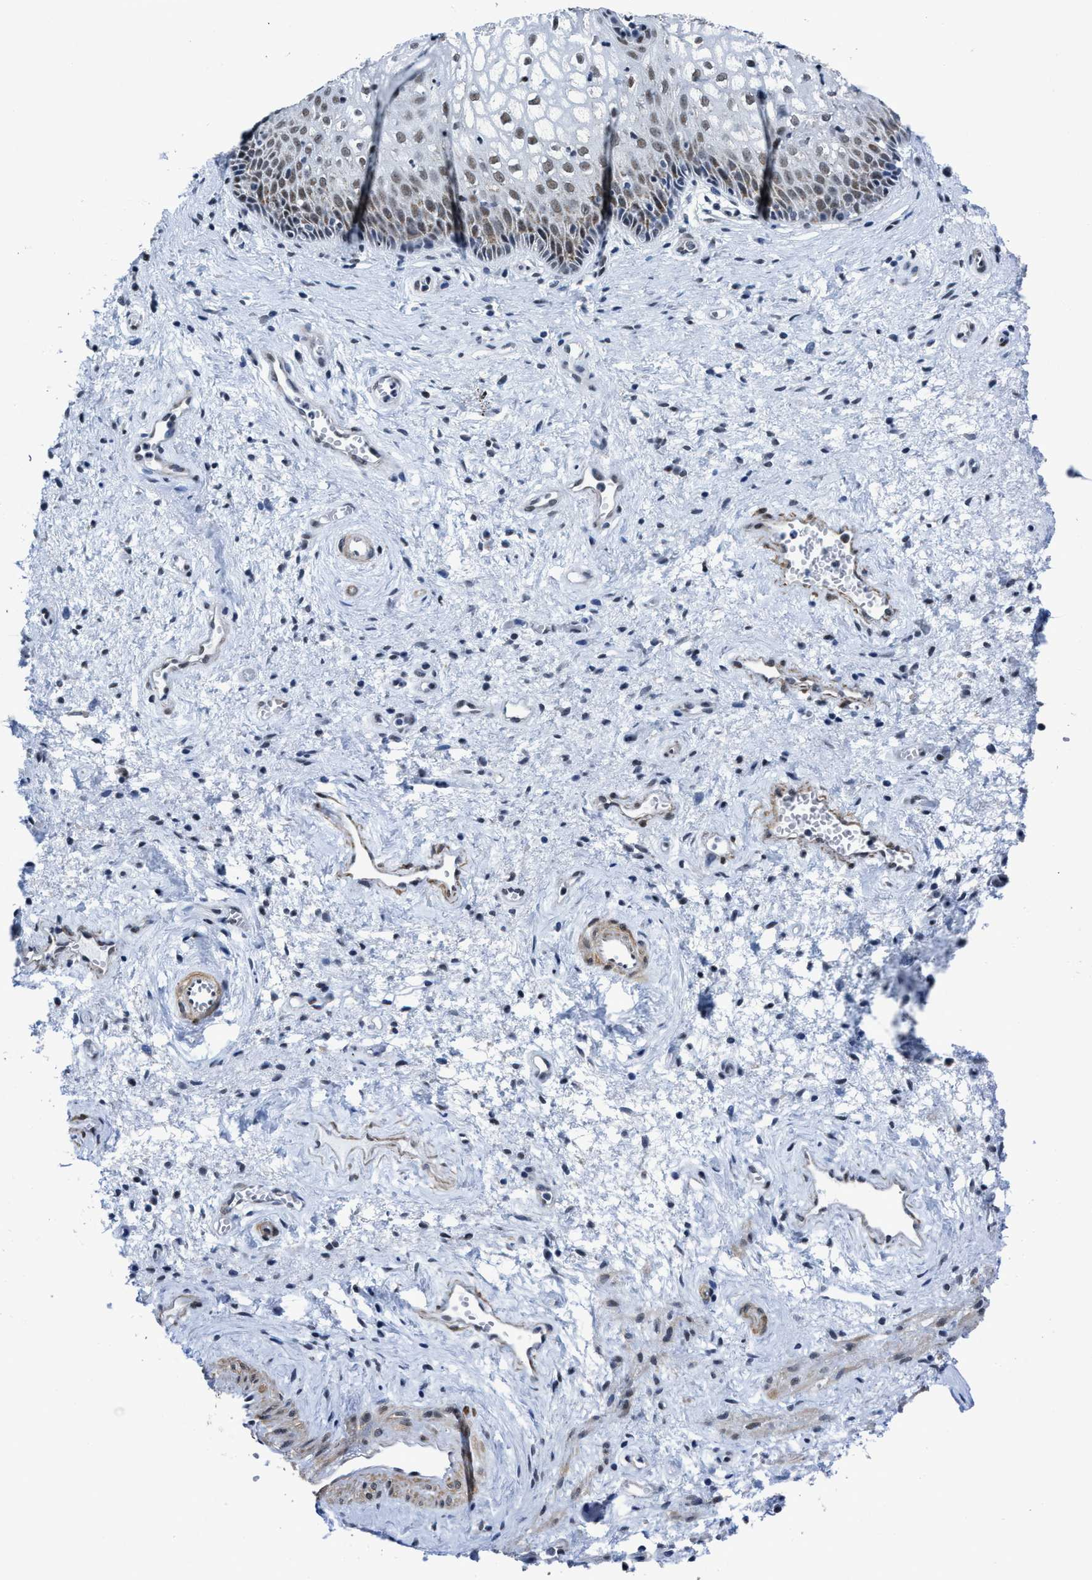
{"staining": {"intensity": "moderate", "quantity": "<25%", "location": "nuclear"}, "tissue": "vagina", "cell_type": "Squamous epithelial cells", "image_type": "normal", "snomed": [{"axis": "morphology", "description": "Normal tissue, NOS"}, {"axis": "topography", "description": "Vagina"}], "caption": "Immunohistochemical staining of normal human vagina reveals <25% levels of moderate nuclear protein staining in about <25% of squamous epithelial cells.", "gene": "ID3", "patient": {"sex": "female", "age": 34}}